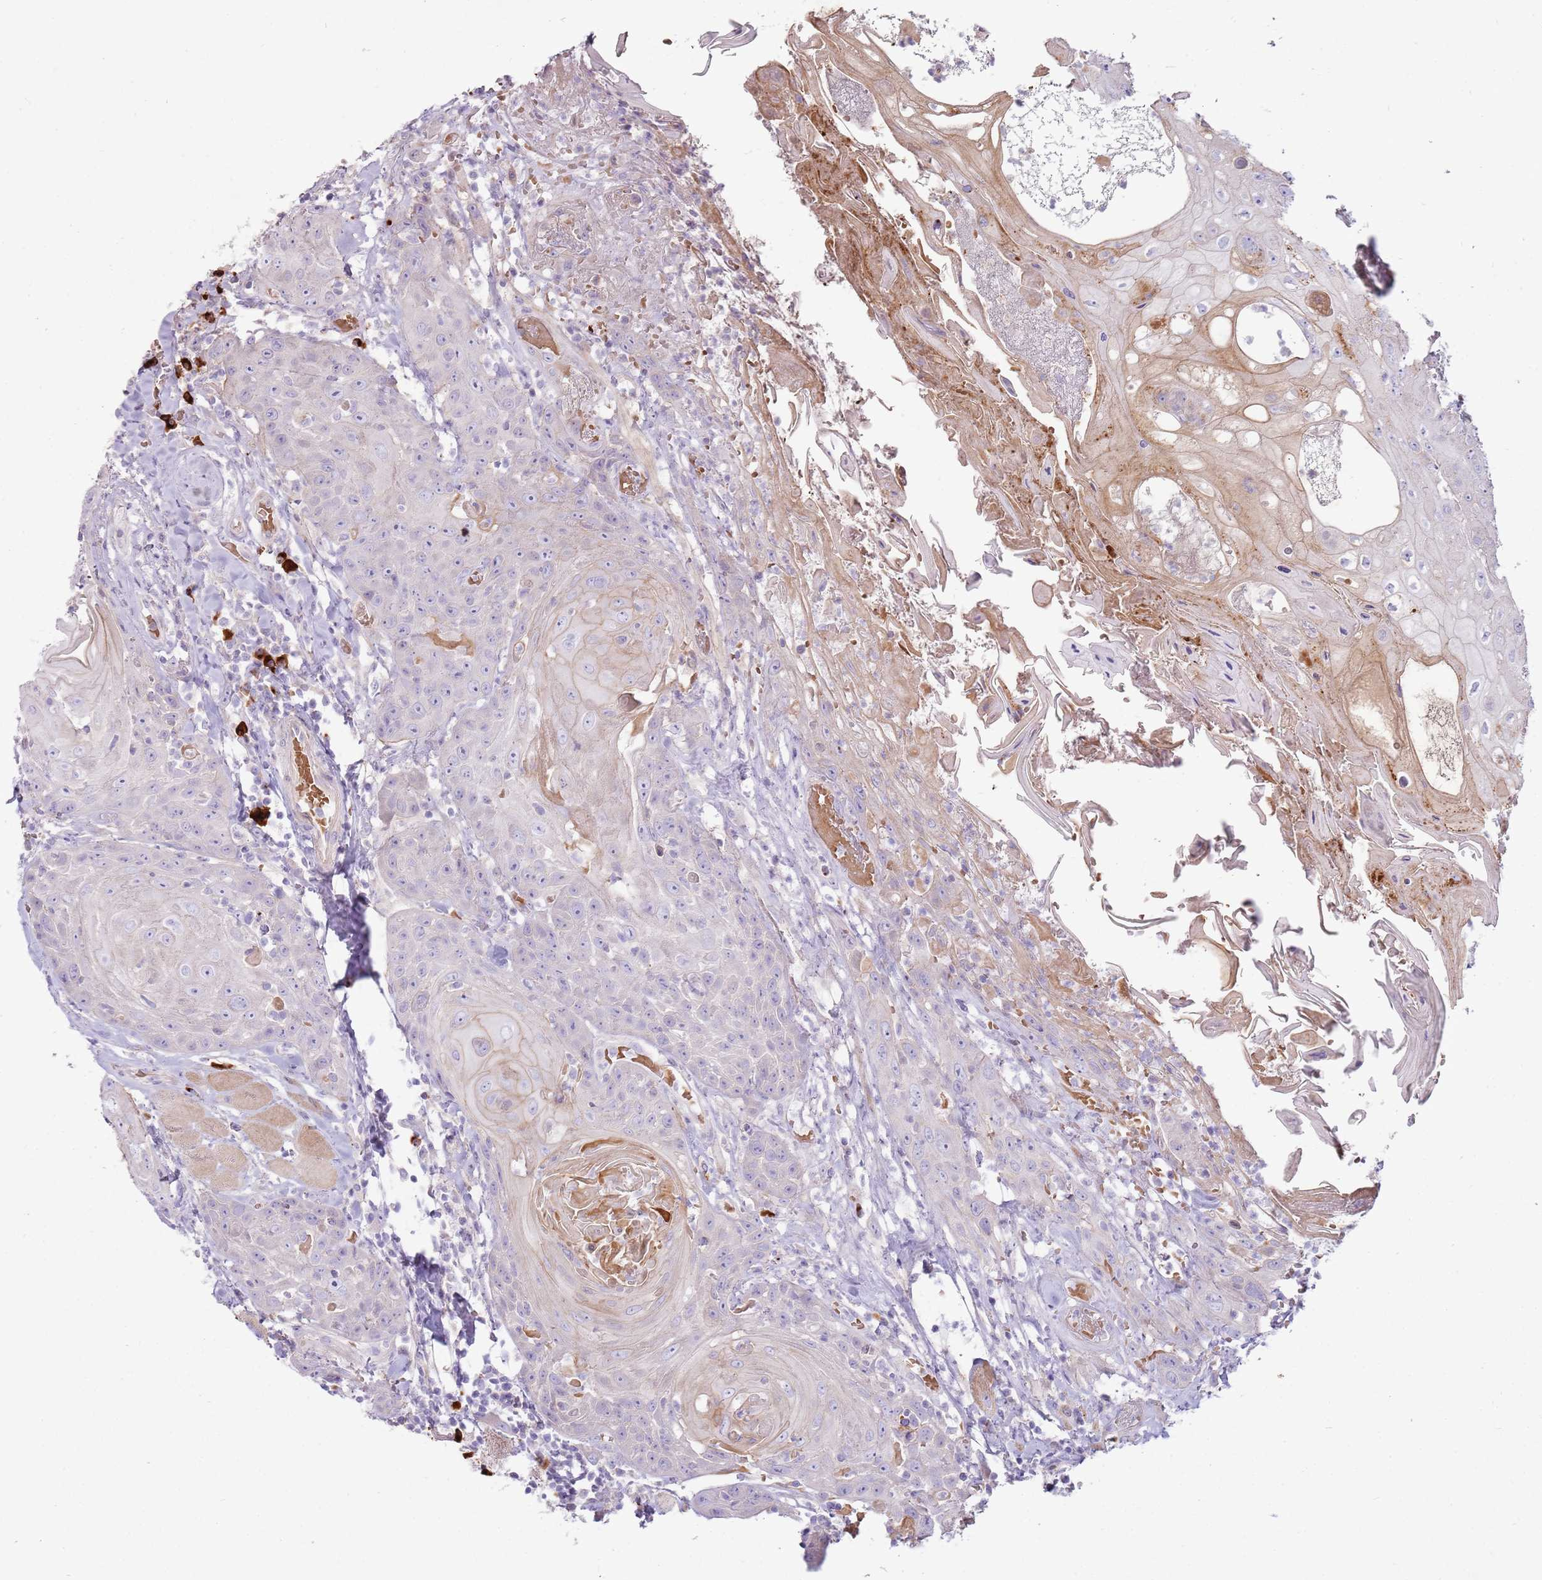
{"staining": {"intensity": "negative", "quantity": "none", "location": "none"}, "tissue": "head and neck cancer", "cell_type": "Tumor cells", "image_type": "cancer", "snomed": [{"axis": "morphology", "description": "Squamous cell carcinoma, NOS"}, {"axis": "topography", "description": "Head-Neck"}], "caption": "Head and neck cancer (squamous cell carcinoma) was stained to show a protein in brown. There is no significant staining in tumor cells.", "gene": "MCUB", "patient": {"sex": "female", "age": 59}}